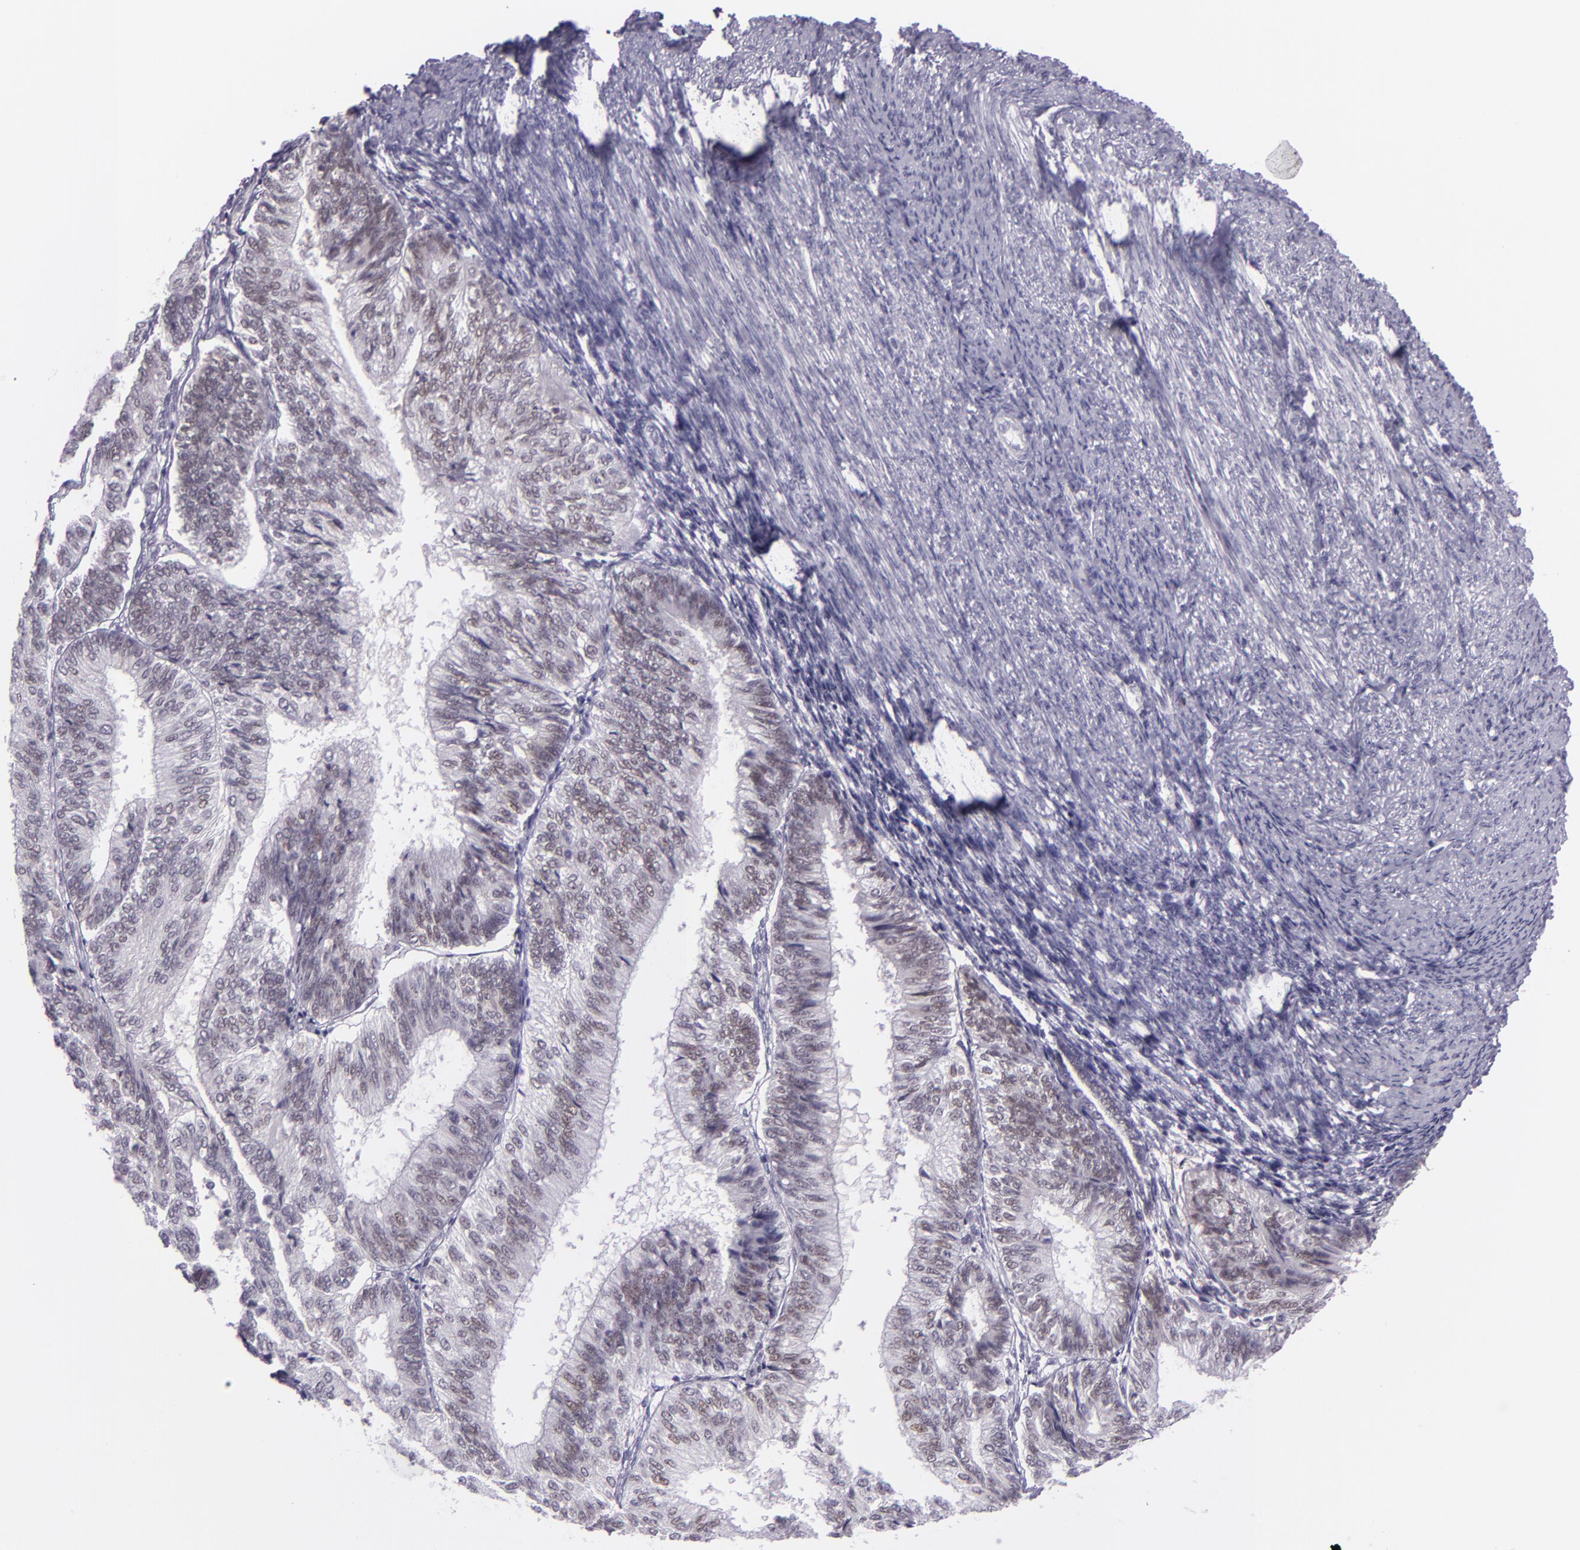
{"staining": {"intensity": "weak", "quantity": "25%-75%", "location": "nuclear"}, "tissue": "endometrial cancer", "cell_type": "Tumor cells", "image_type": "cancer", "snomed": [{"axis": "morphology", "description": "Adenocarcinoma, NOS"}, {"axis": "topography", "description": "Endometrium"}], "caption": "A brown stain highlights weak nuclear staining of a protein in endometrial cancer tumor cells.", "gene": "CHEK2", "patient": {"sex": "female", "age": 55}}